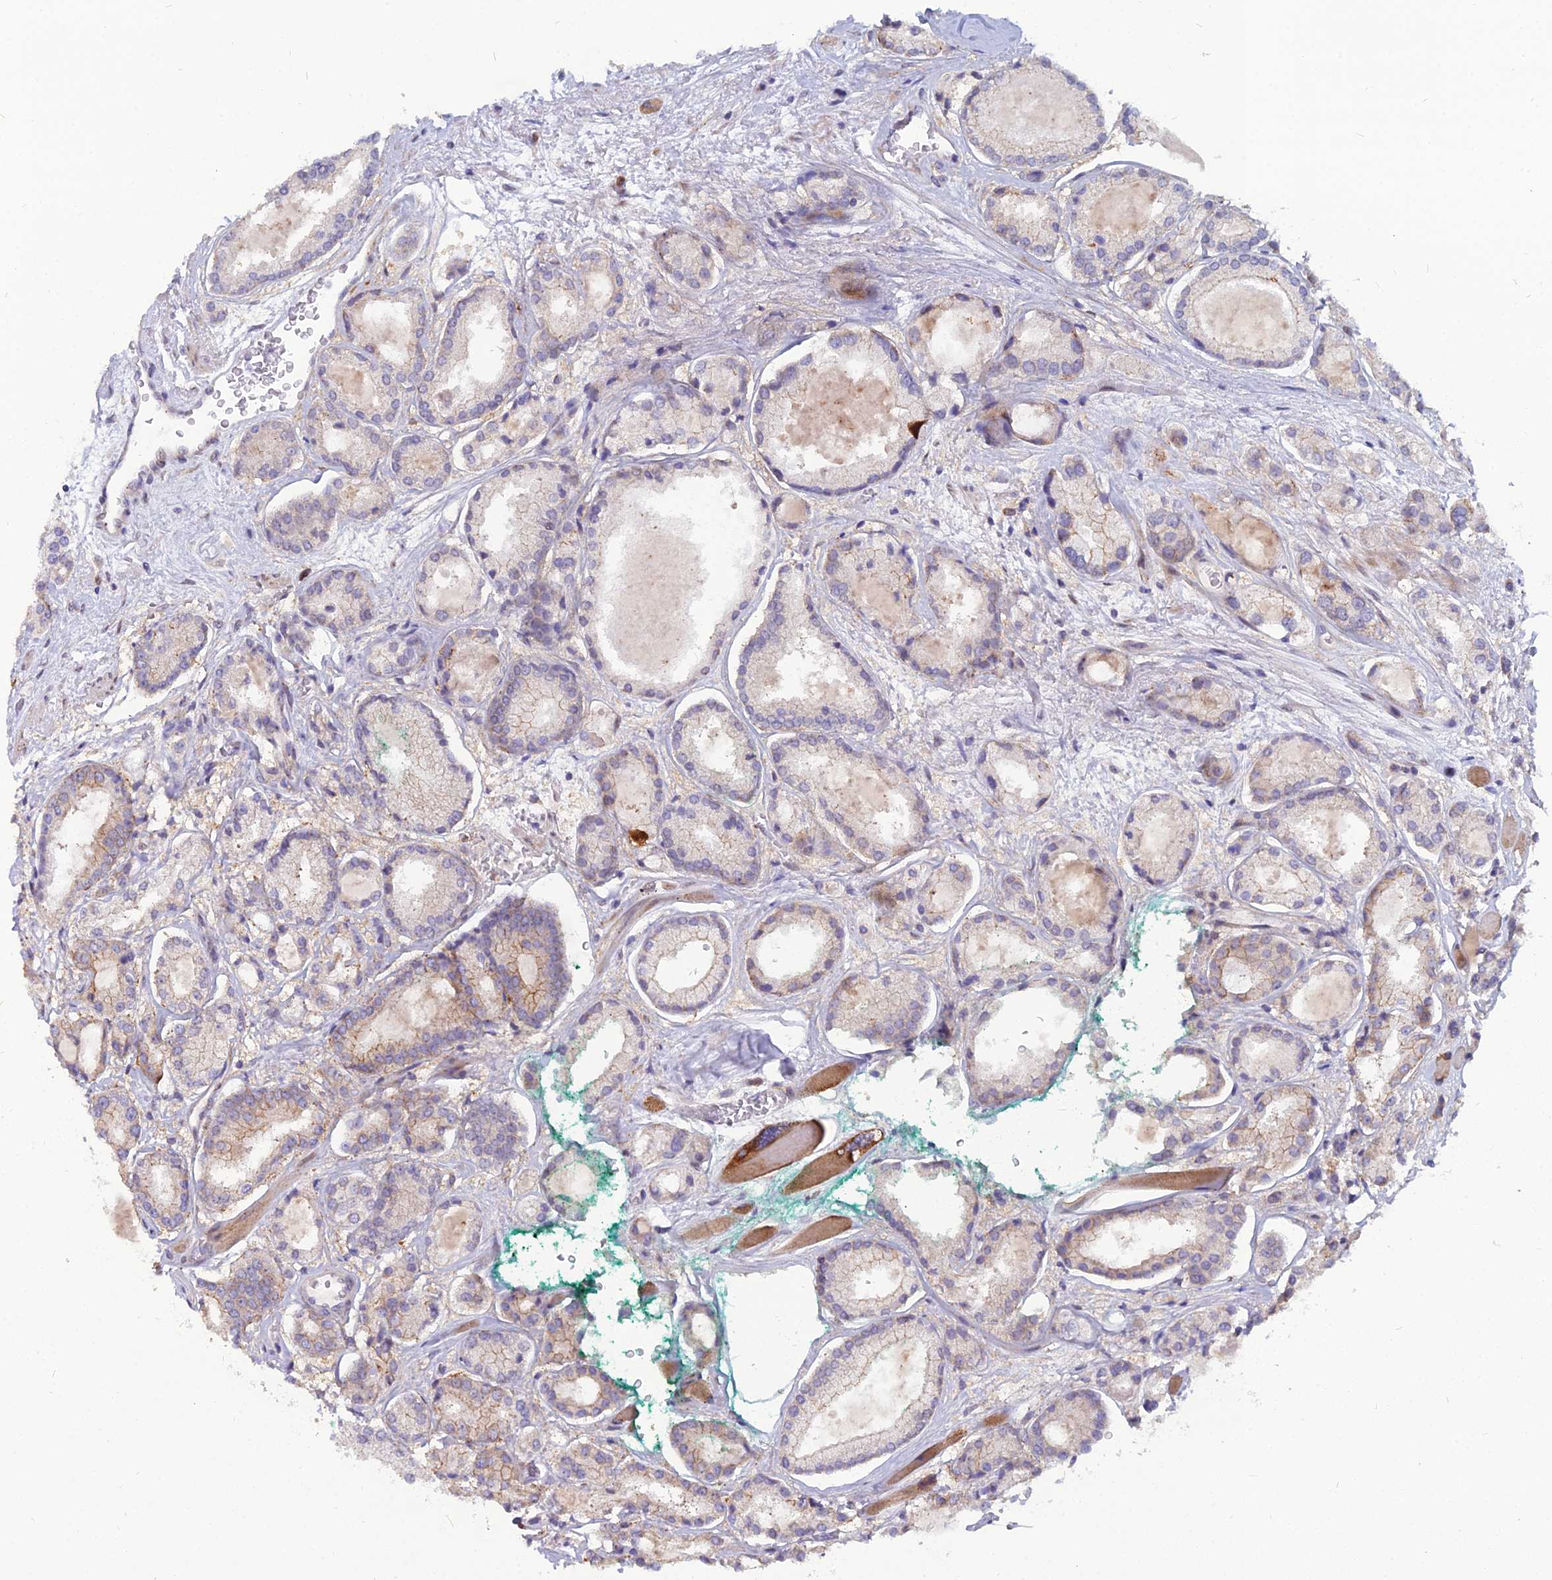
{"staining": {"intensity": "weak", "quantity": "<25%", "location": "cytoplasmic/membranous"}, "tissue": "prostate cancer", "cell_type": "Tumor cells", "image_type": "cancer", "snomed": [{"axis": "morphology", "description": "Adenocarcinoma, High grade"}, {"axis": "topography", "description": "Prostate"}], "caption": "The photomicrograph demonstrates no staining of tumor cells in prostate high-grade adenocarcinoma.", "gene": "NUSAP1", "patient": {"sex": "male", "age": 67}}